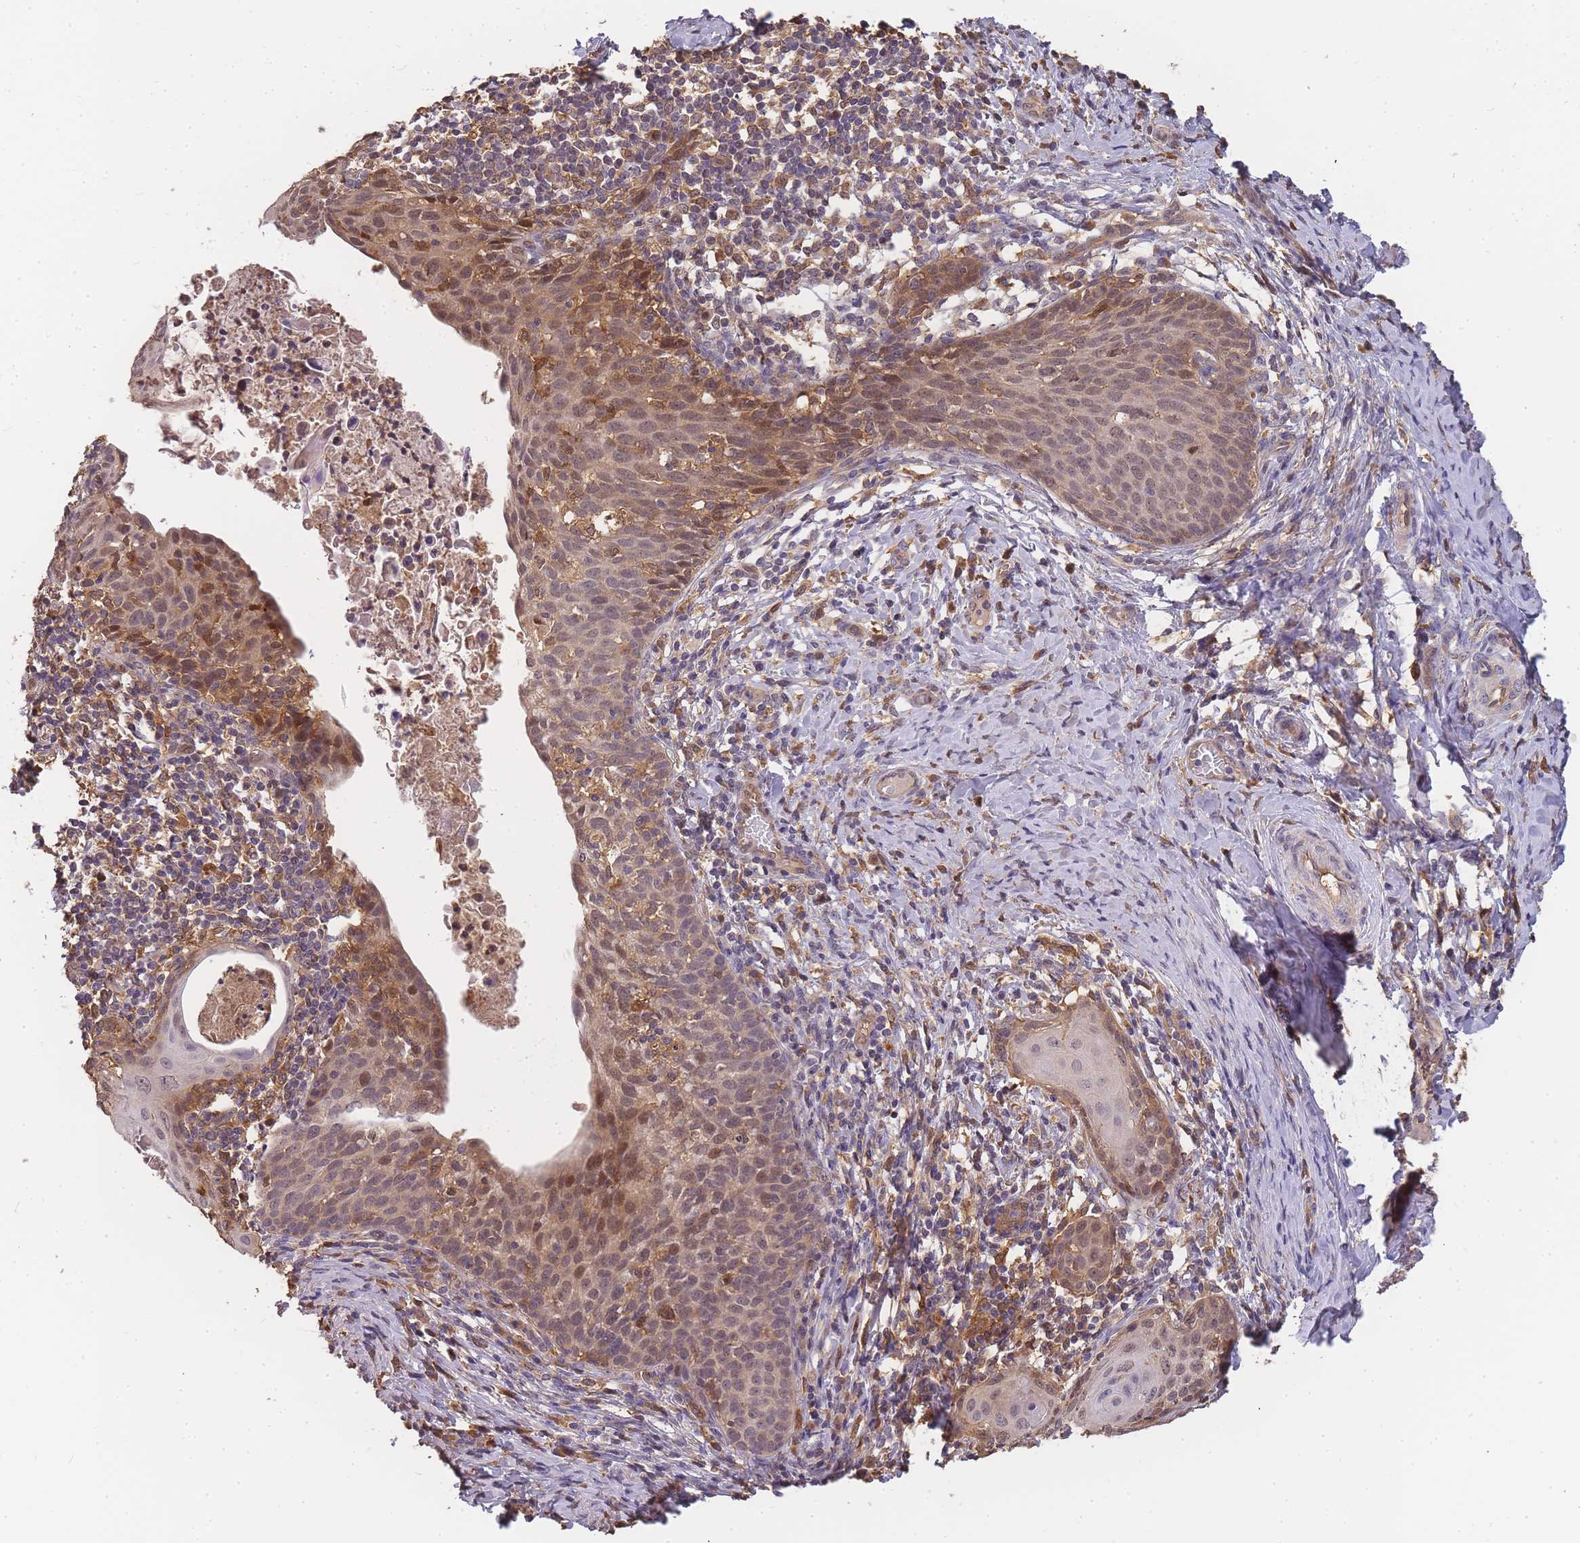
{"staining": {"intensity": "moderate", "quantity": "25%-75%", "location": "cytoplasmic/membranous,nuclear"}, "tissue": "cervical cancer", "cell_type": "Tumor cells", "image_type": "cancer", "snomed": [{"axis": "morphology", "description": "Squamous cell carcinoma, NOS"}, {"axis": "topography", "description": "Cervix"}], "caption": "Protein analysis of cervical squamous cell carcinoma tissue displays moderate cytoplasmic/membranous and nuclear staining in approximately 25%-75% of tumor cells. (IHC, brightfield microscopy, high magnification).", "gene": "CDKN2AIPNL", "patient": {"sex": "female", "age": 52}}